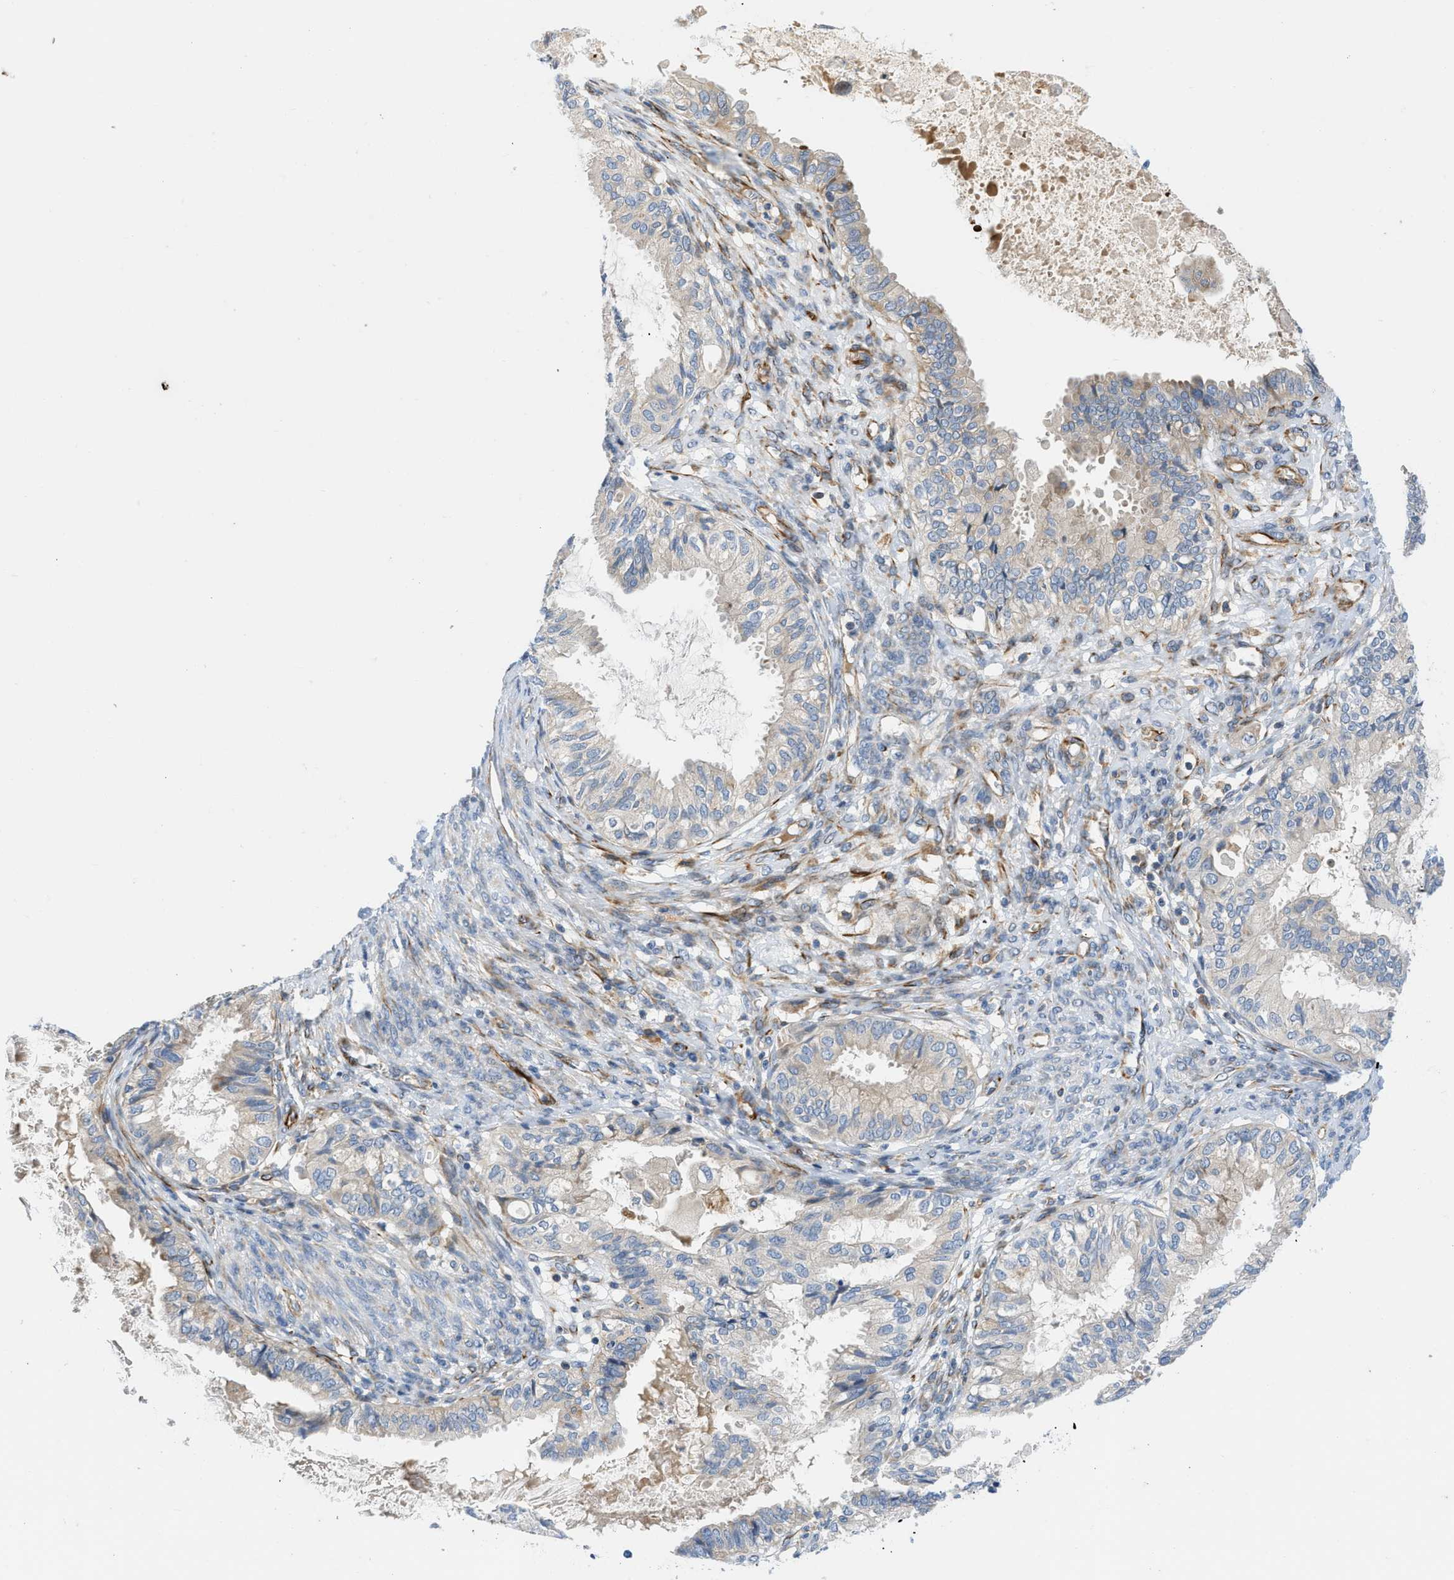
{"staining": {"intensity": "negative", "quantity": "none", "location": "none"}, "tissue": "cervical cancer", "cell_type": "Tumor cells", "image_type": "cancer", "snomed": [{"axis": "morphology", "description": "Normal tissue, NOS"}, {"axis": "morphology", "description": "Adenocarcinoma, NOS"}, {"axis": "topography", "description": "Cervix"}, {"axis": "topography", "description": "Endometrium"}], "caption": "This is an IHC histopathology image of human cervical adenocarcinoma. There is no expression in tumor cells.", "gene": "ZNF831", "patient": {"sex": "female", "age": 86}}